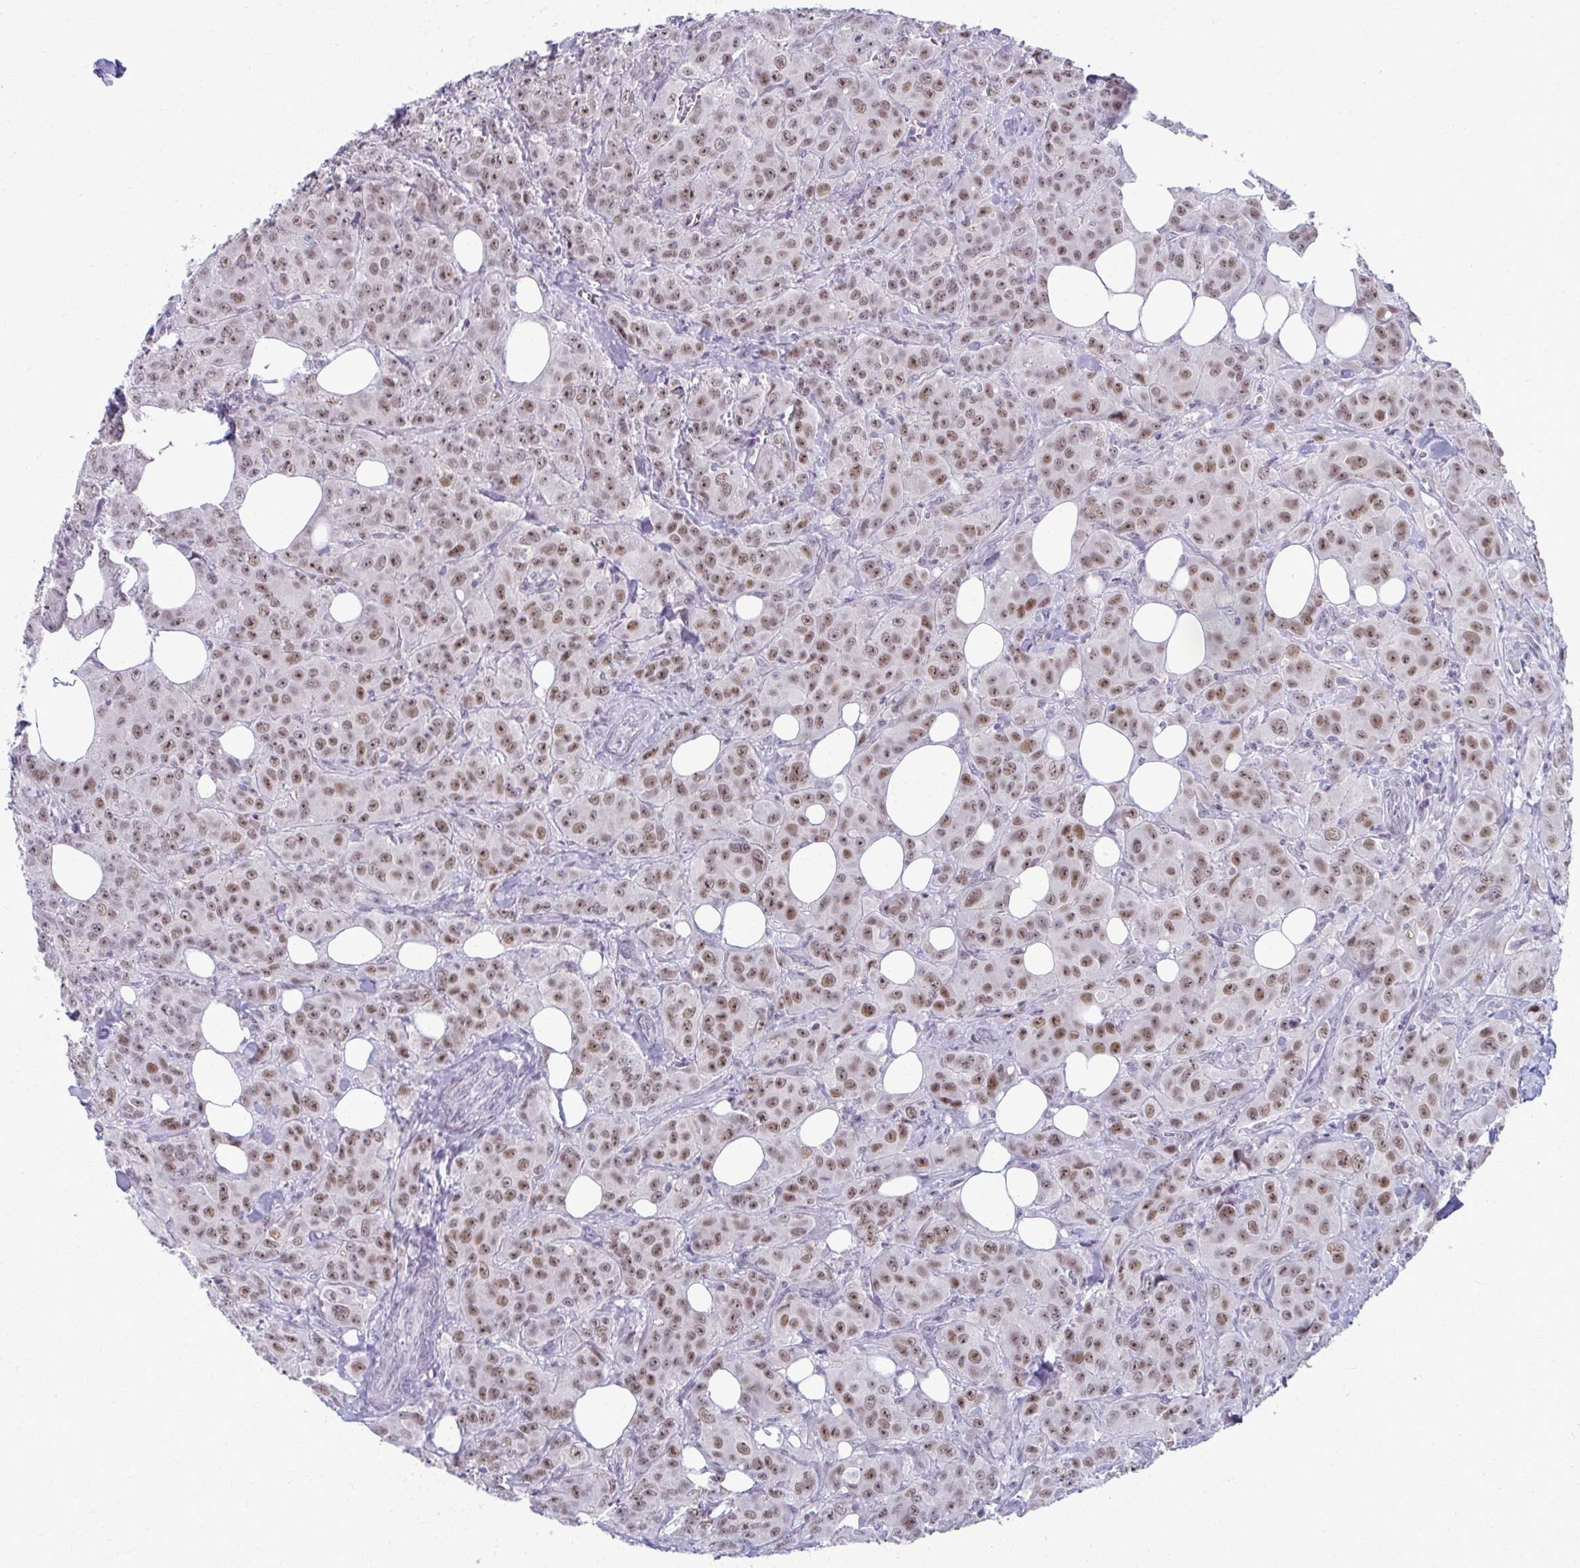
{"staining": {"intensity": "moderate", "quantity": ">75%", "location": "nuclear"}, "tissue": "breast cancer", "cell_type": "Tumor cells", "image_type": "cancer", "snomed": [{"axis": "morphology", "description": "Normal tissue, NOS"}, {"axis": "morphology", "description": "Duct carcinoma"}, {"axis": "topography", "description": "Breast"}], "caption": "A photomicrograph of human invasive ductal carcinoma (breast) stained for a protein exhibits moderate nuclear brown staining in tumor cells.", "gene": "MAF1", "patient": {"sex": "female", "age": 43}}